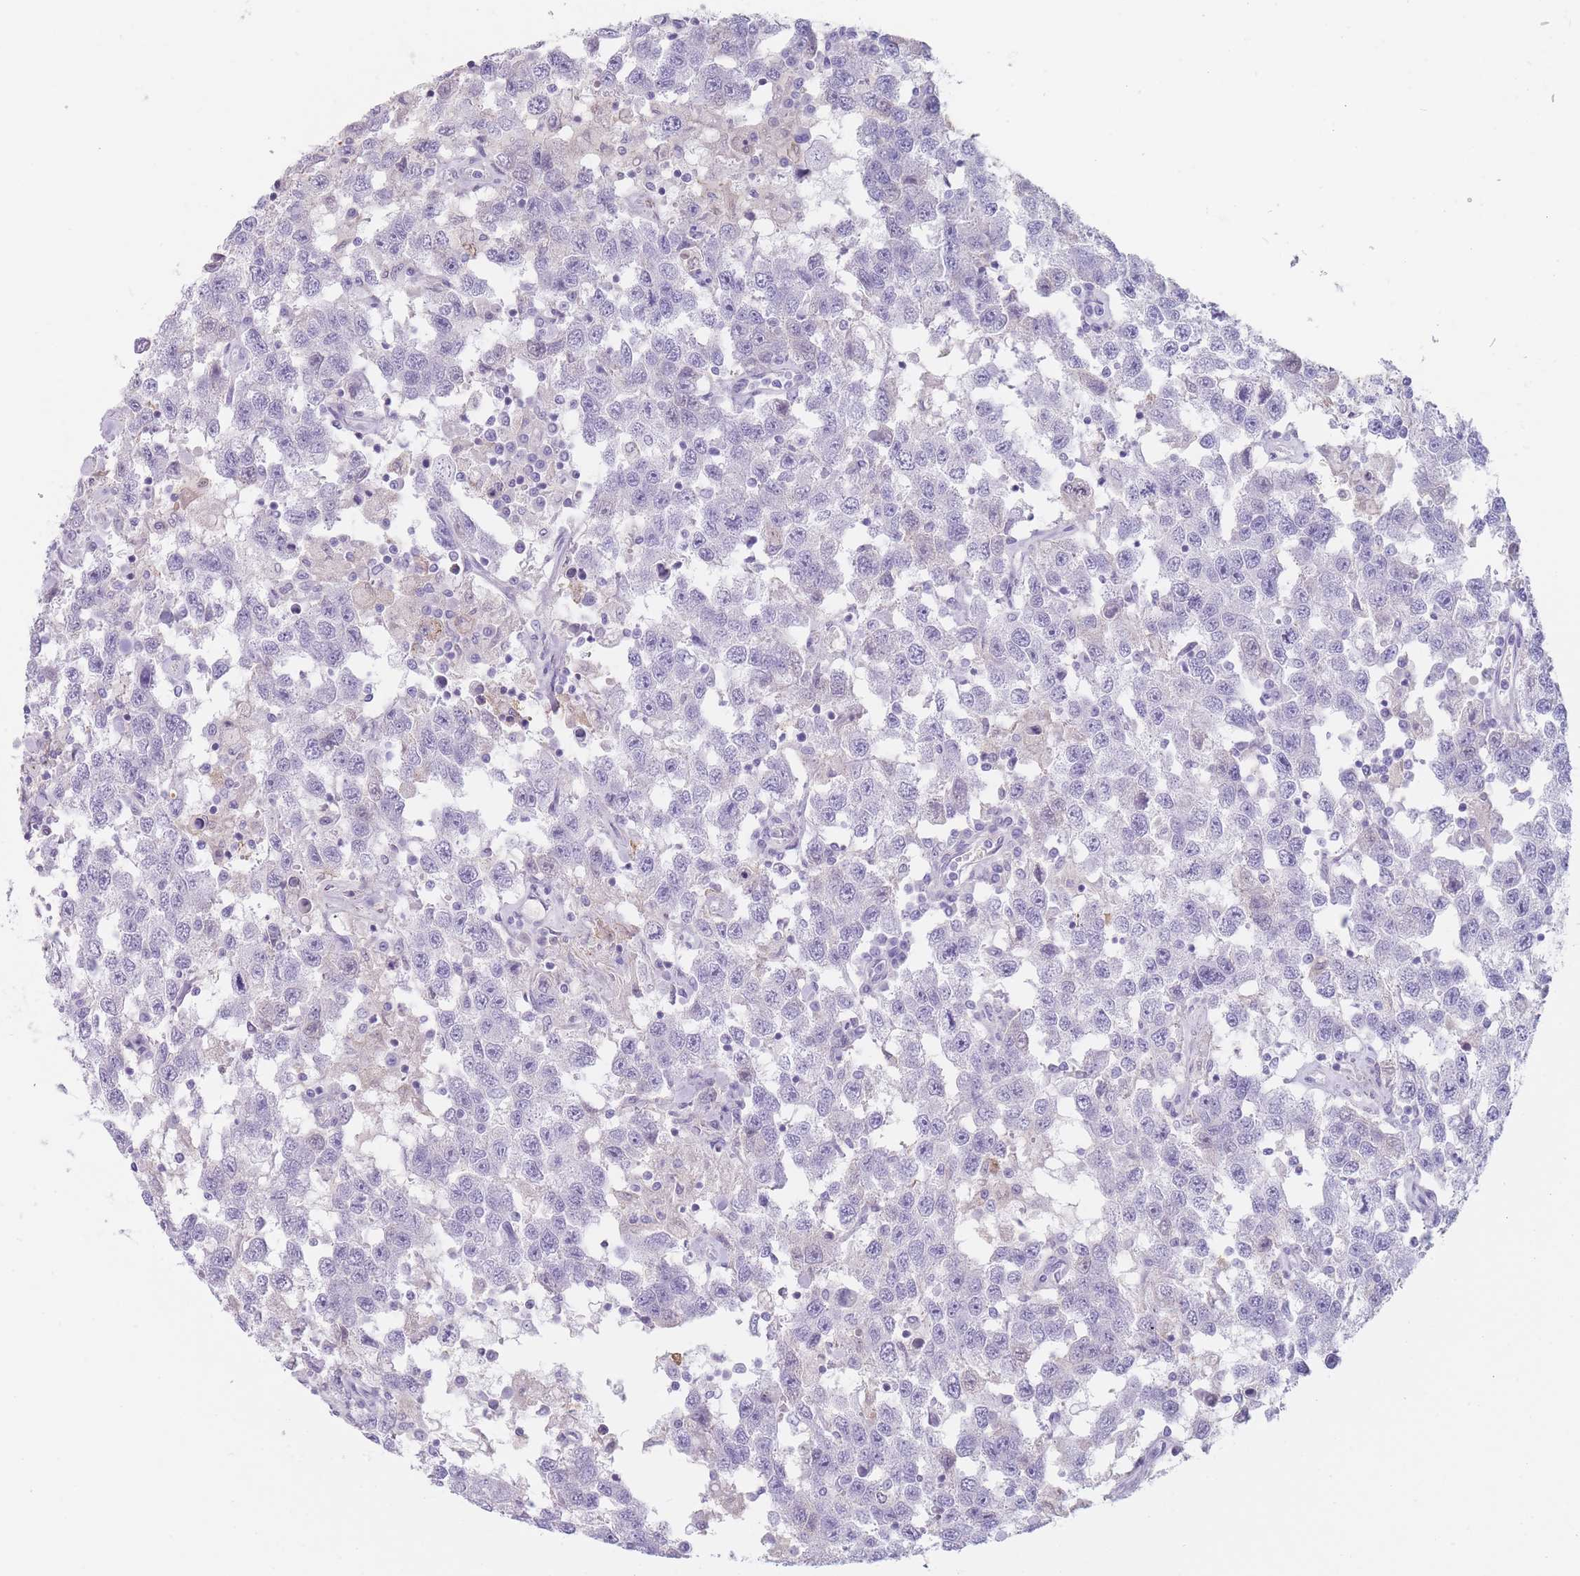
{"staining": {"intensity": "negative", "quantity": "none", "location": "none"}, "tissue": "testis cancer", "cell_type": "Tumor cells", "image_type": "cancer", "snomed": [{"axis": "morphology", "description": "Seminoma, NOS"}, {"axis": "topography", "description": "Testis"}], "caption": "Tumor cells are negative for protein expression in human testis seminoma. Nuclei are stained in blue.", "gene": "GPR12", "patient": {"sex": "male", "age": 41}}